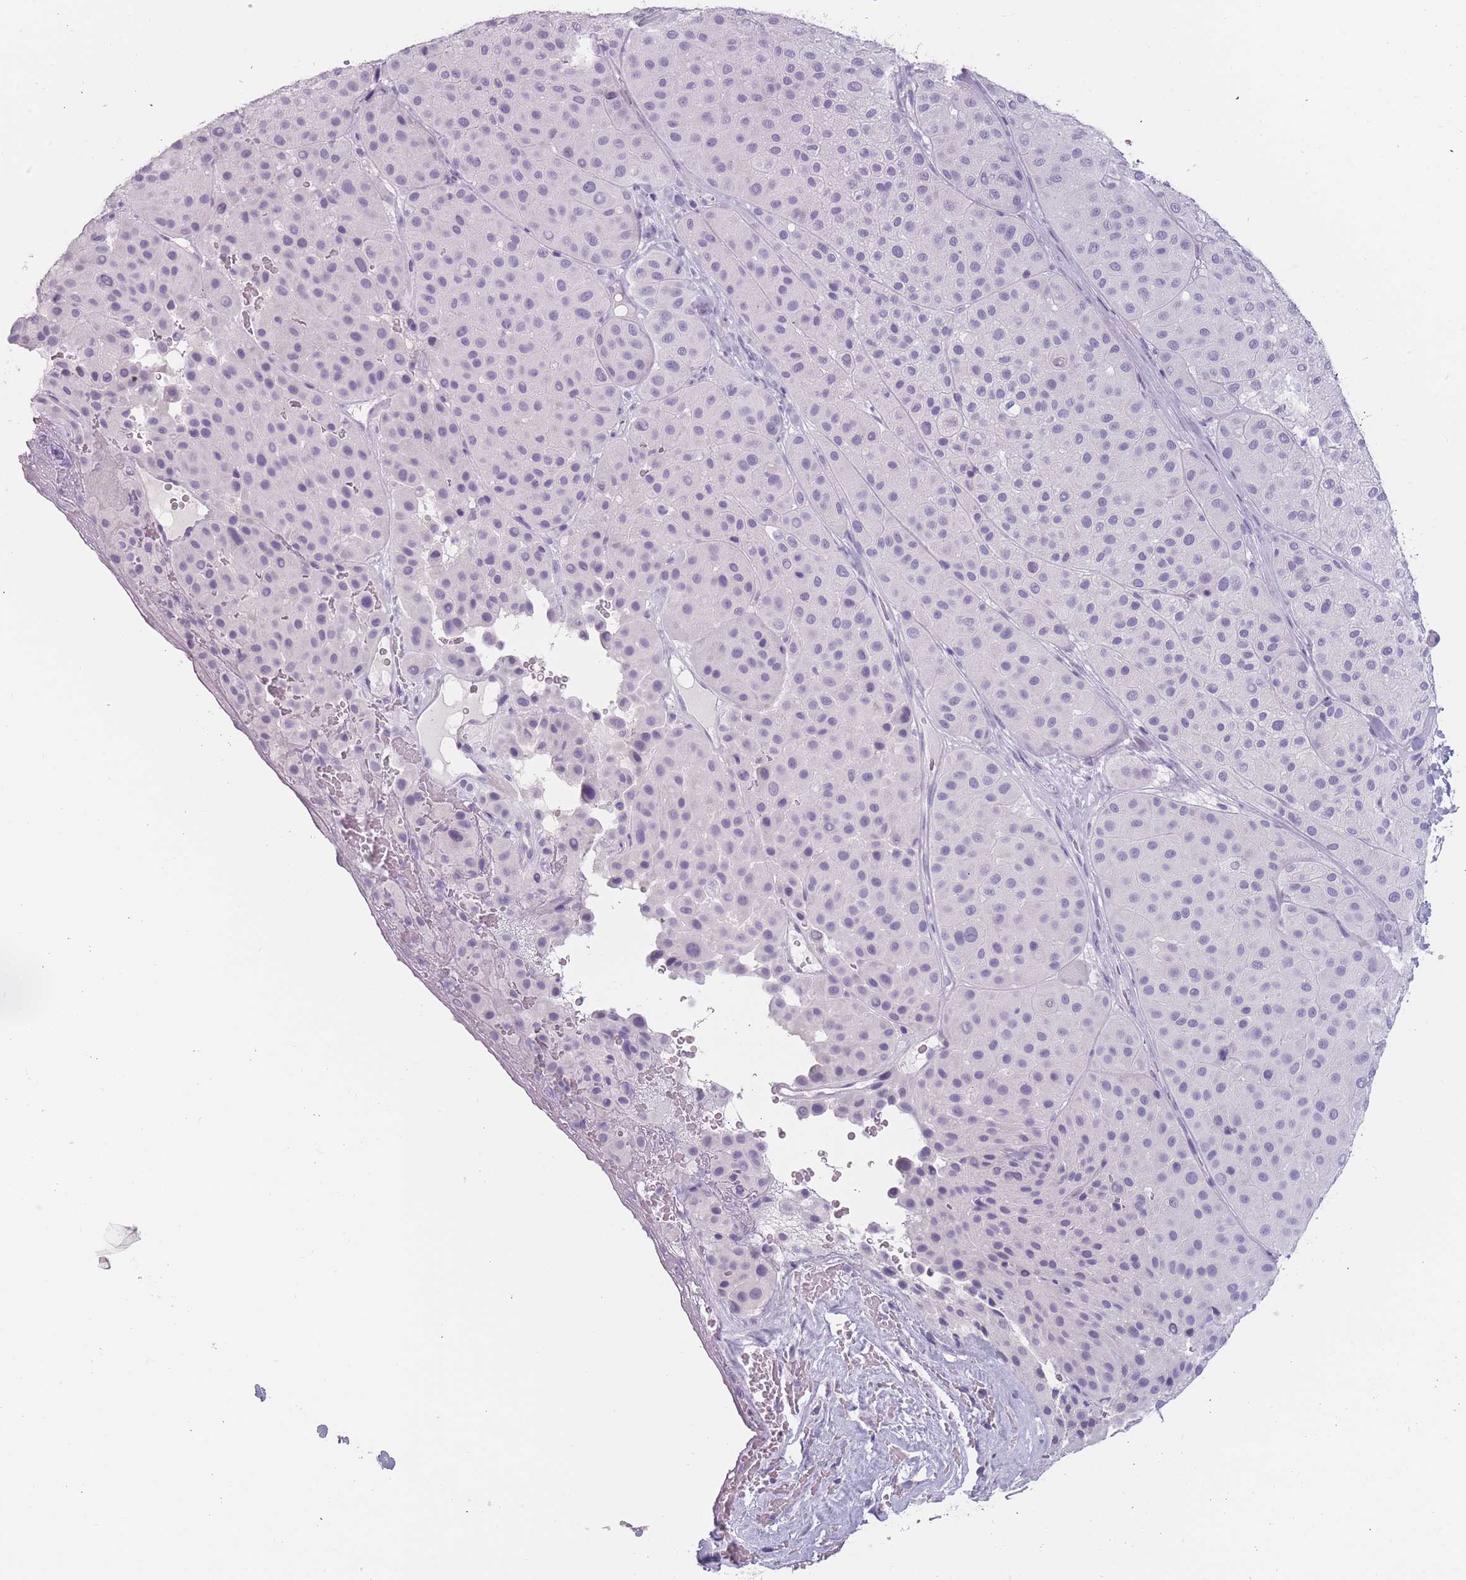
{"staining": {"intensity": "negative", "quantity": "none", "location": "none"}, "tissue": "melanoma", "cell_type": "Tumor cells", "image_type": "cancer", "snomed": [{"axis": "morphology", "description": "Malignant melanoma, Metastatic site"}, {"axis": "topography", "description": "Smooth muscle"}], "caption": "A photomicrograph of human melanoma is negative for staining in tumor cells.", "gene": "PPFIA3", "patient": {"sex": "male", "age": 41}}